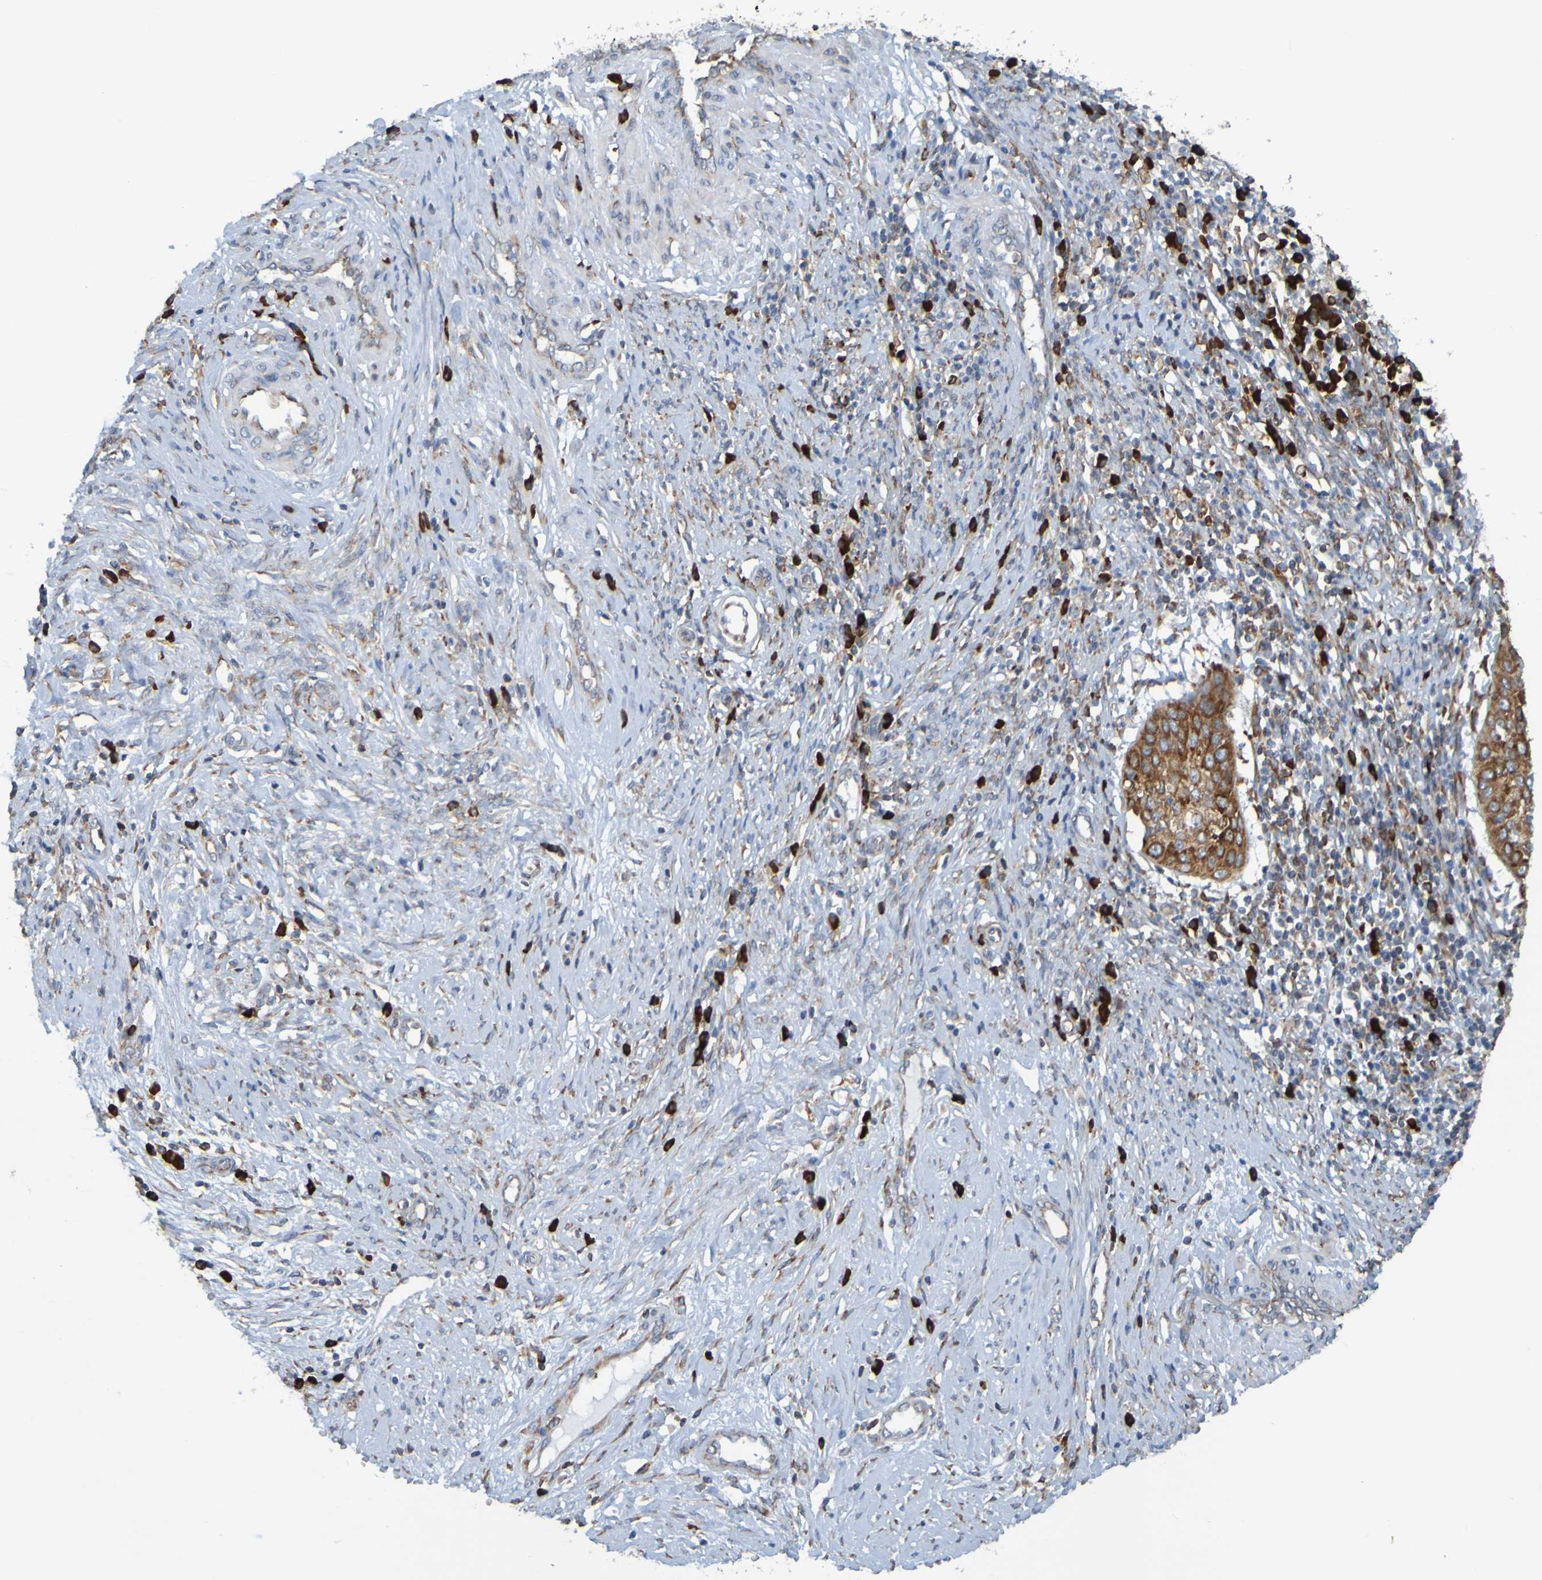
{"staining": {"intensity": "moderate", "quantity": ">75%", "location": "cytoplasmic/membranous"}, "tissue": "cervical cancer", "cell_type": "Tumor cells", "image_type": "cancer", "snomed": [{"axis": "morphology", "description": "Normal tissue, NOS"}, {"axis": "morphology", "description": "Squamous cell carcinoma, NOS"}, {"axis": "topography", "description": "Cervix"}], "caption": "Immunohistochemistry (IHC) histopathology image of cervical cancer (squamous cell carcinoma) stained for a protein (brown), which displays medium levels of moderate cytoplasmic/membranous expression in about >75% of tumor cells.", "gene": "SSR1", "patient": {"sex": "female", "age": 39}}